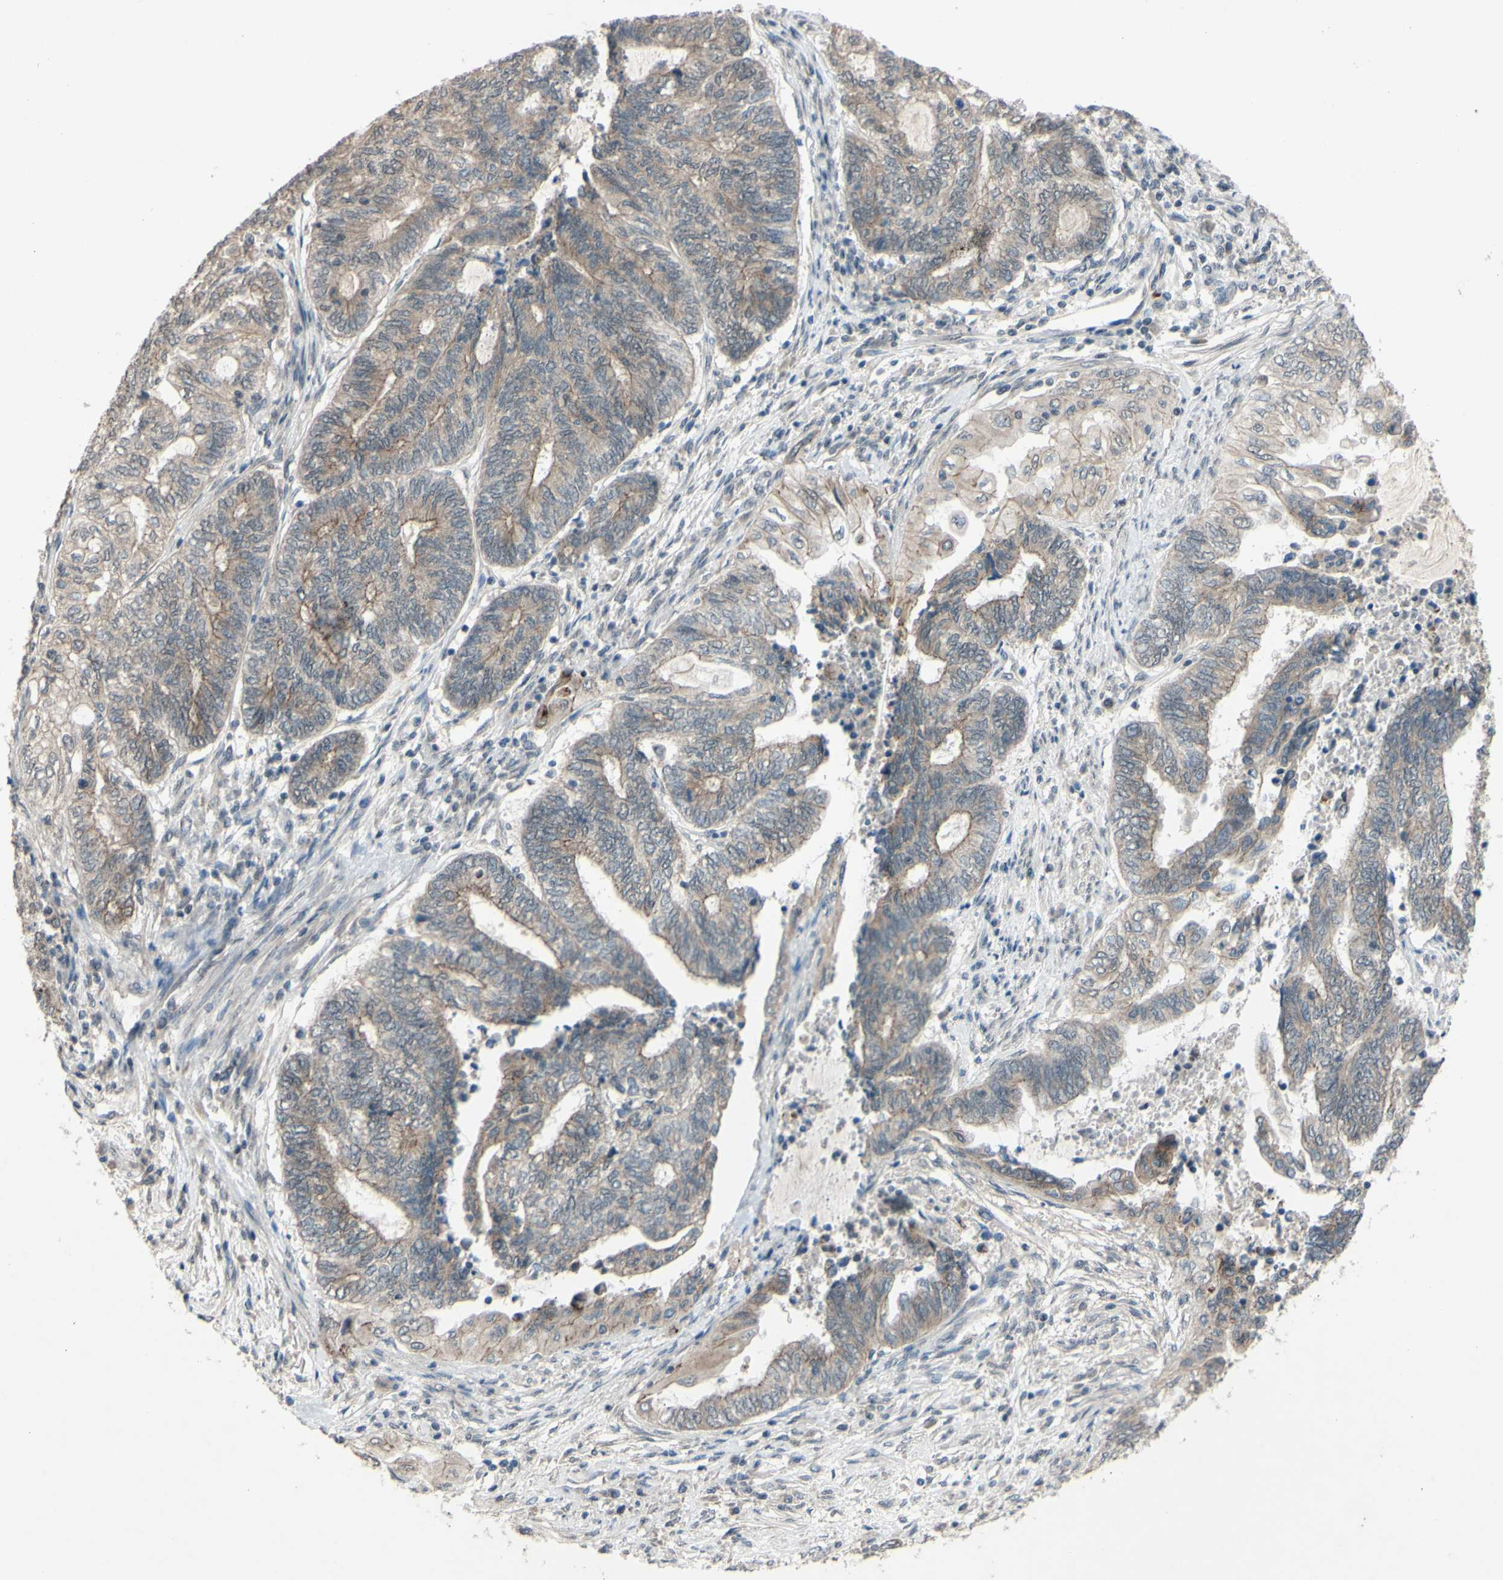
{"staining": {"intensity": "weak", "quantity": ">75%", "location": "cytoplasmic/membranous"}, "tissue": "endometrial cancer", "cell_type": "Tumor cells", "image_type": "cancer", "snomed": [{"axis": "morphology", "description": "Adenocarcinoma, NOS"}, {"axis": "topography", "description": "Uterus"}, {"axis": "topography", "description": "Endometrium"}], "caption": "Protein staining of endometrial adenocarcinoma tissue exhibits weak cytoplasmic/membranous positivity in approximately >75% of tumor cells.", "gene": "CDCP1", "patient": {"sex": "female", "age": 70}}